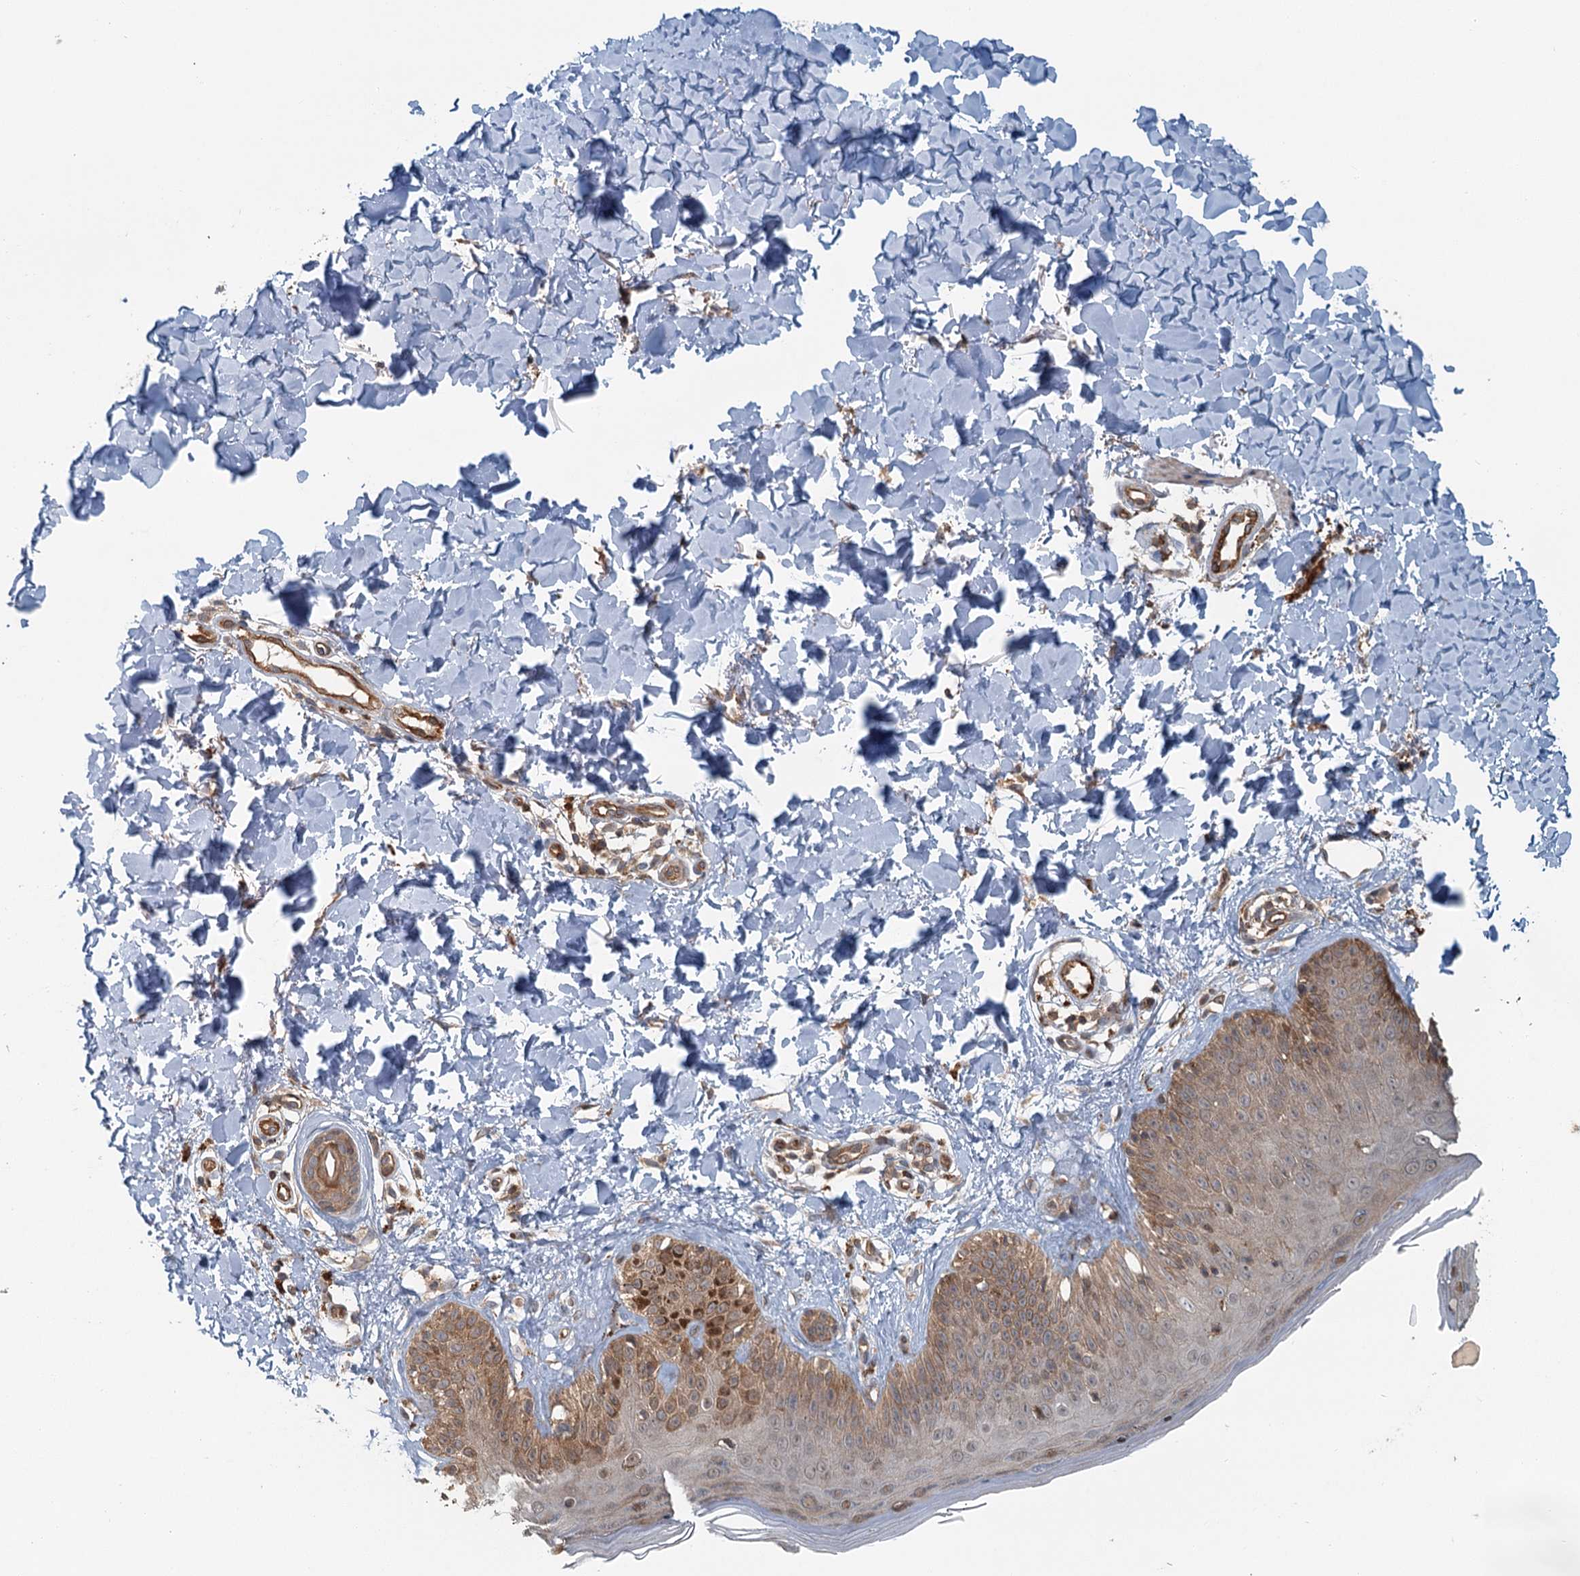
{"staining": {"intensity": "moderate", "quantity": ">75%", "location": "cytoplasmic/membranous"}, "tissue": "skin", "cell_type": "Fibroblasts", "image_type": "normal", "snomed": [{"axis": "morphology", "description": "Normal tissue, NOS"}, {"axis": "topography", "description": "Skin"}], "caption": "Immunohistochemistry (IHC) image of normal skin stained for a protein (brown), which reveals medium levels of moderate cytoplasmic/membranous staining in about >75% of fibroblasts.", "gene": "ZNF527", "patient": {"sex": "male", "age": 52}}